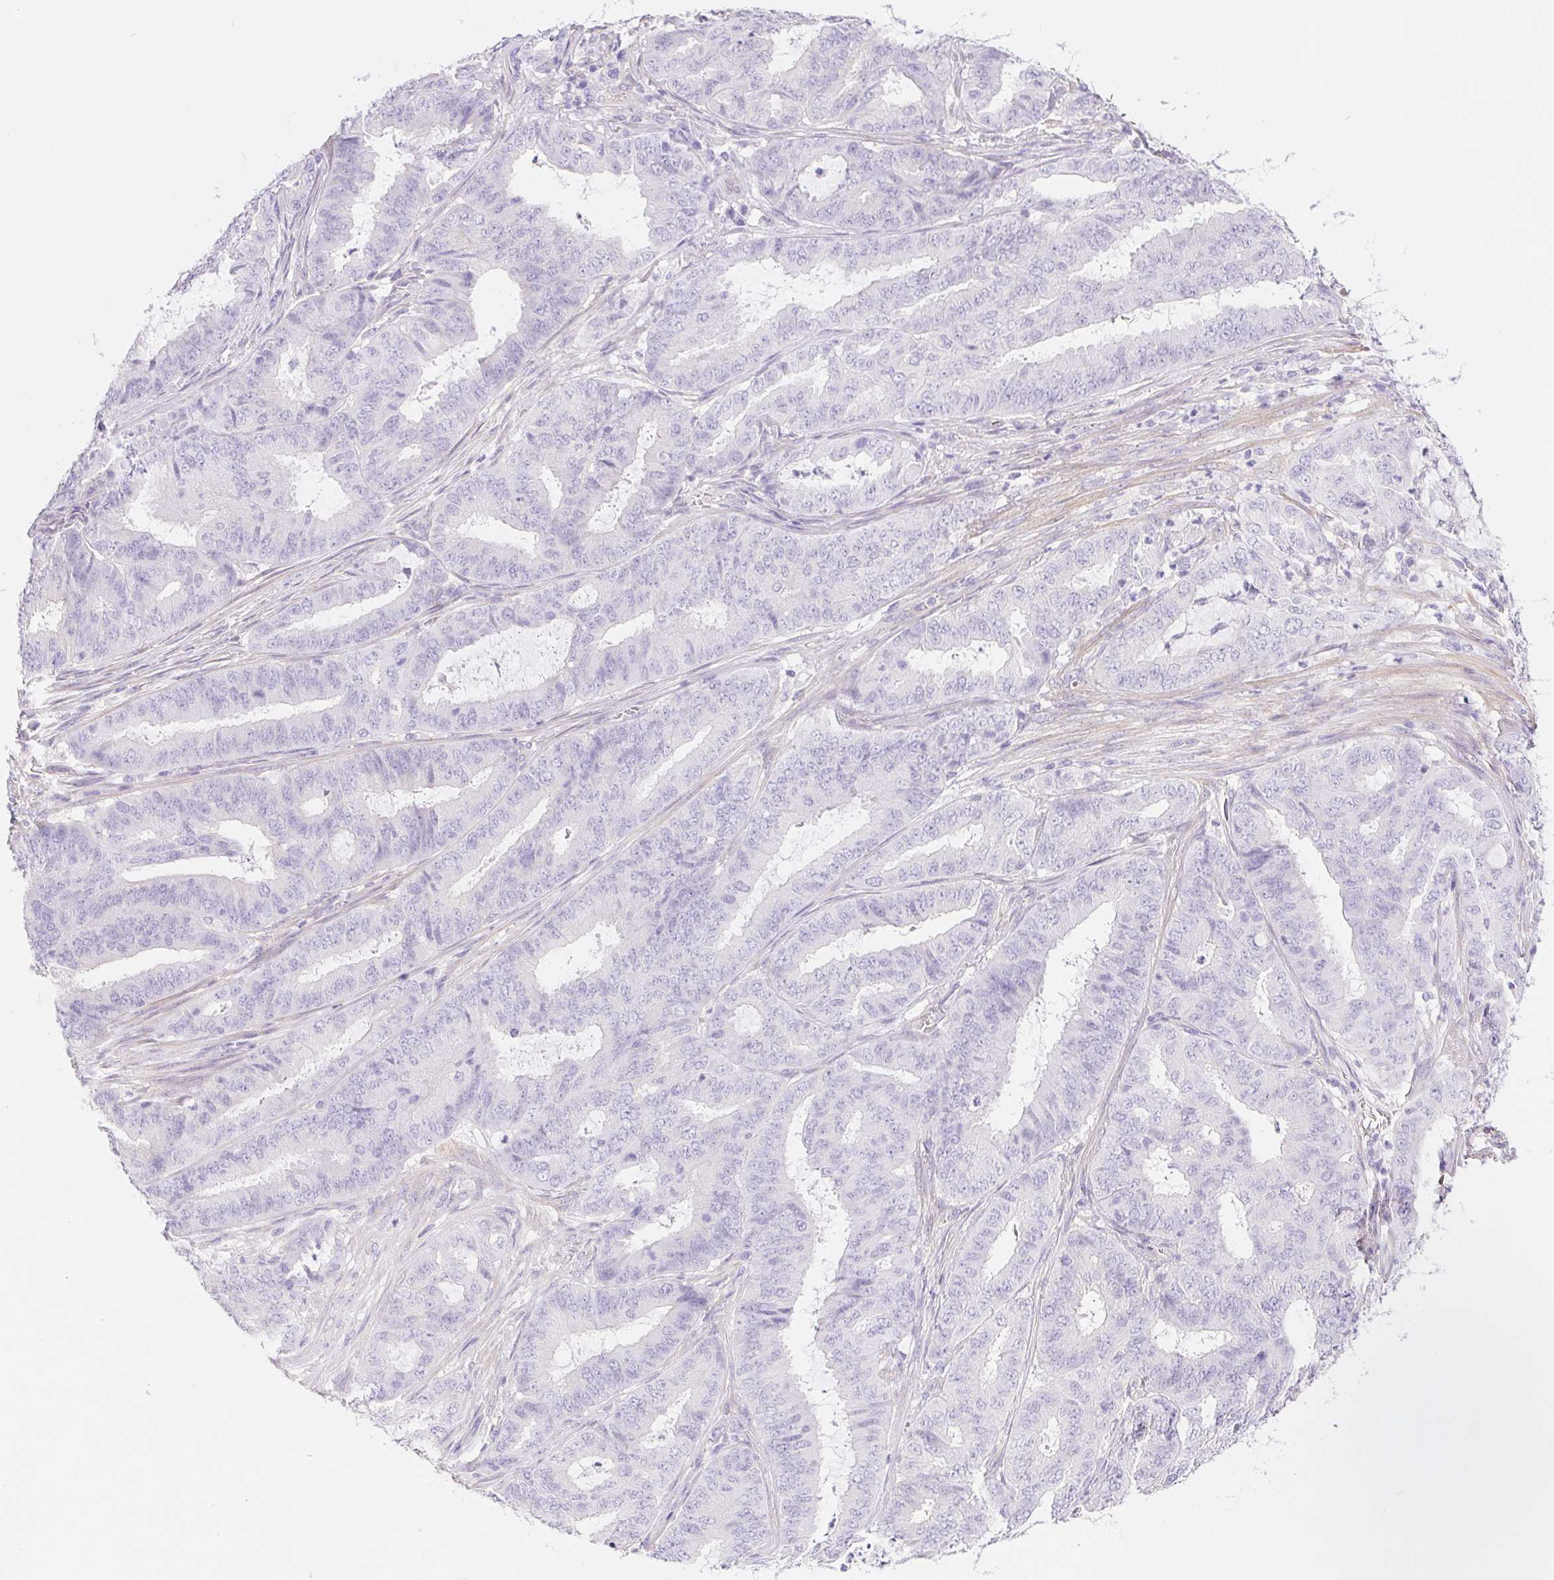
{"staining": {"intensity": "negative", "quantity": "none", "location": "none"}, "tissue": "endometrial cancer", "cell_type": "Tumor cells", "image_type": "cancer", "snomed": [{"axis": "morphology", "description": "Adenocarcinoma, NOS"}, {"axis": "topography", "description": "Endometrium"}], "caption": "Immunohistochemistry (IHC) image of neoplastic tissue: endometrial adenocarcinoma stained with DAB demonstrates no significant protein staining in tumor cells.", "gene": "PNLIP", "patient": {"sex": "female", "age": 51}}